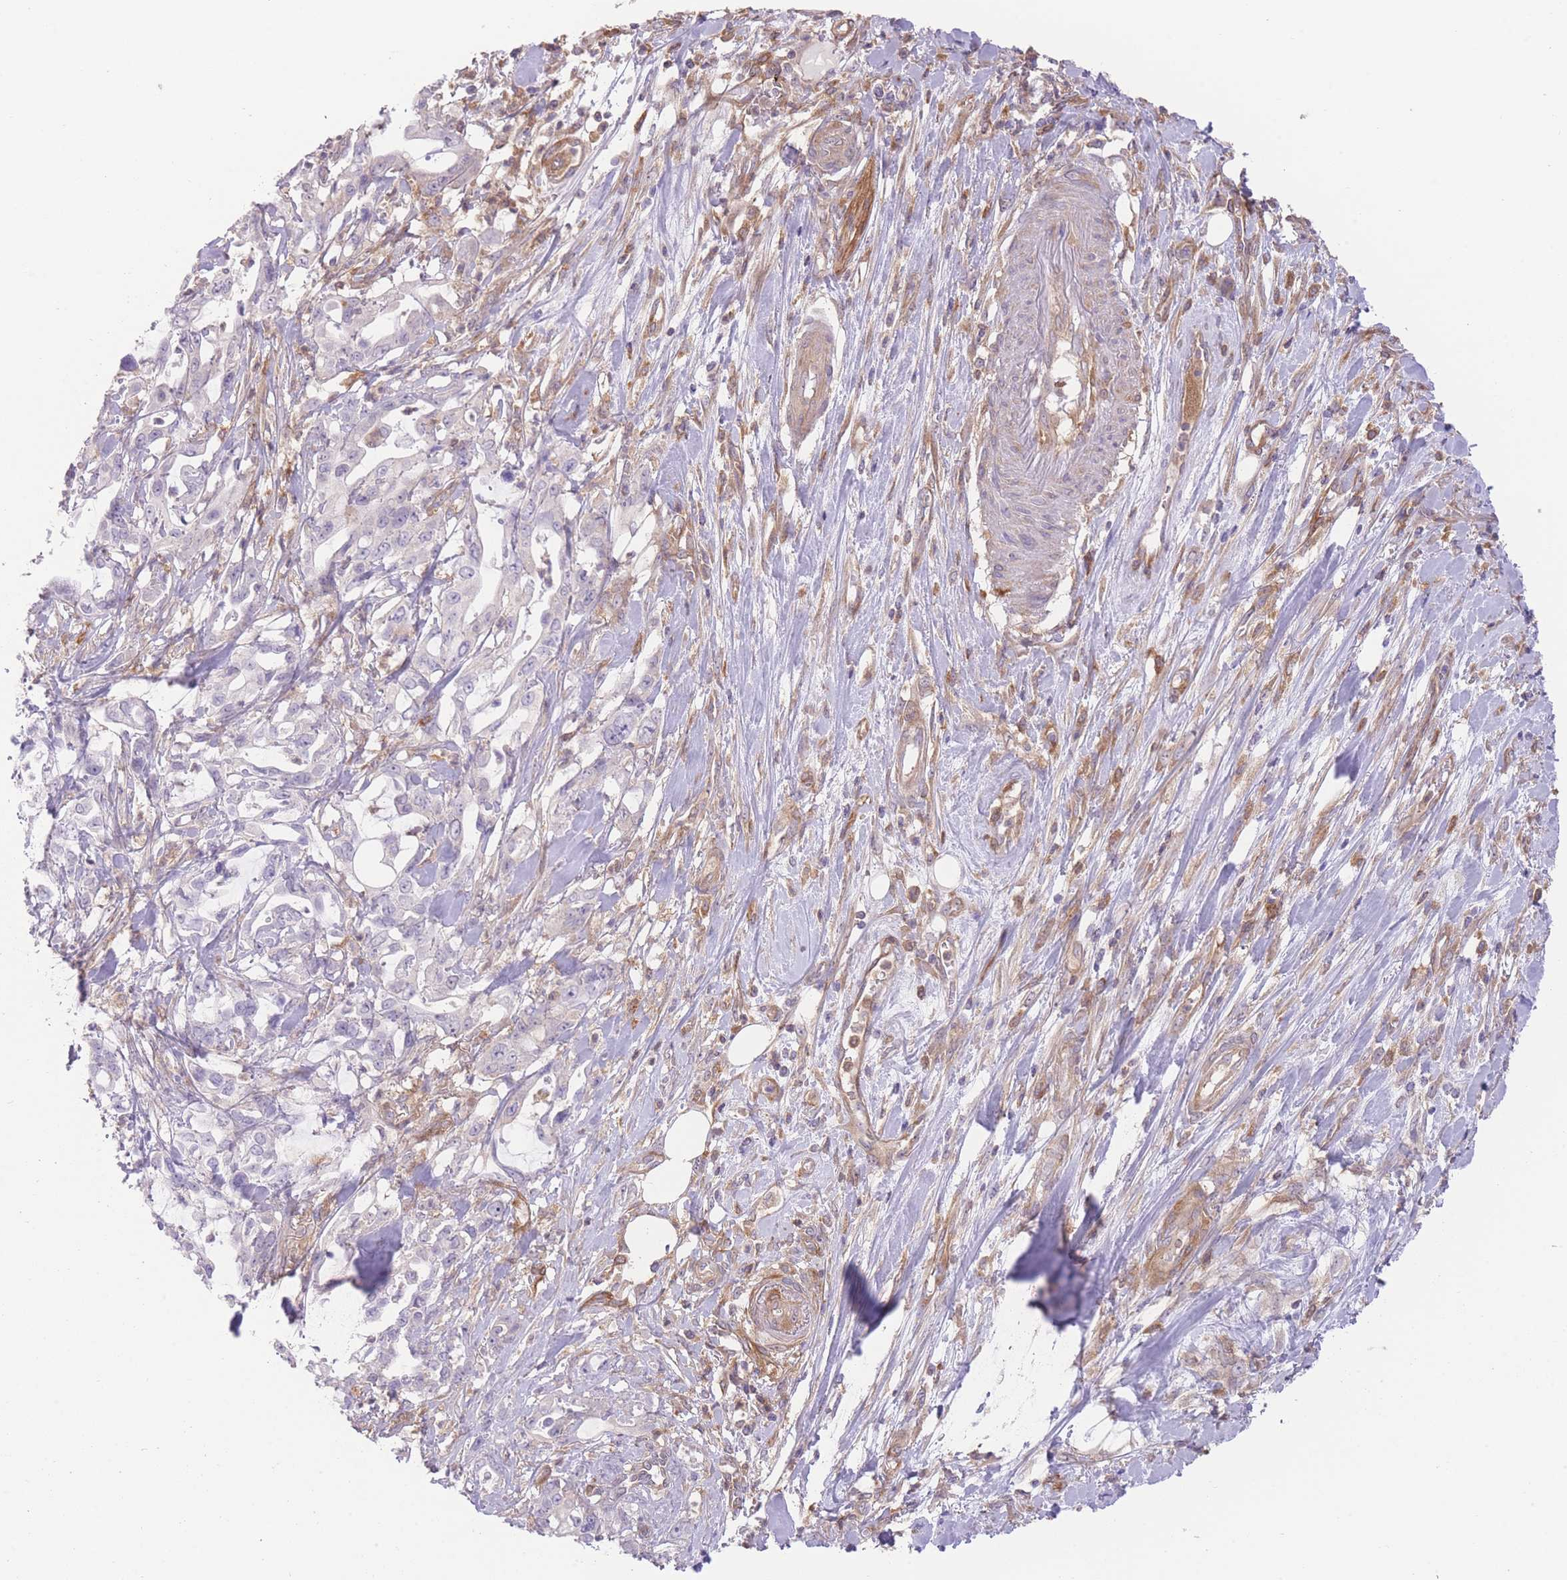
{"staining": {"intensity": "negative", "quantity": "none", "location": "none"}, "tissue": "pancreatic cancer", "cell_type": "Tumor cells", "image_type": "cancer", "snomed": [{"axis": "morphology", "description": "Adenocarcinoma, NOS"}, {"axis": "topography", "description": "Pancreas"}], "caption": "A high-resolution histopathology image shows IHC staining of pancreatic cancer (adenocarcinoma), which exhibits no significant expression in tumor cells.", "gene": "PRKAR1A", "patient": {"sex": "female", "age": 61}}